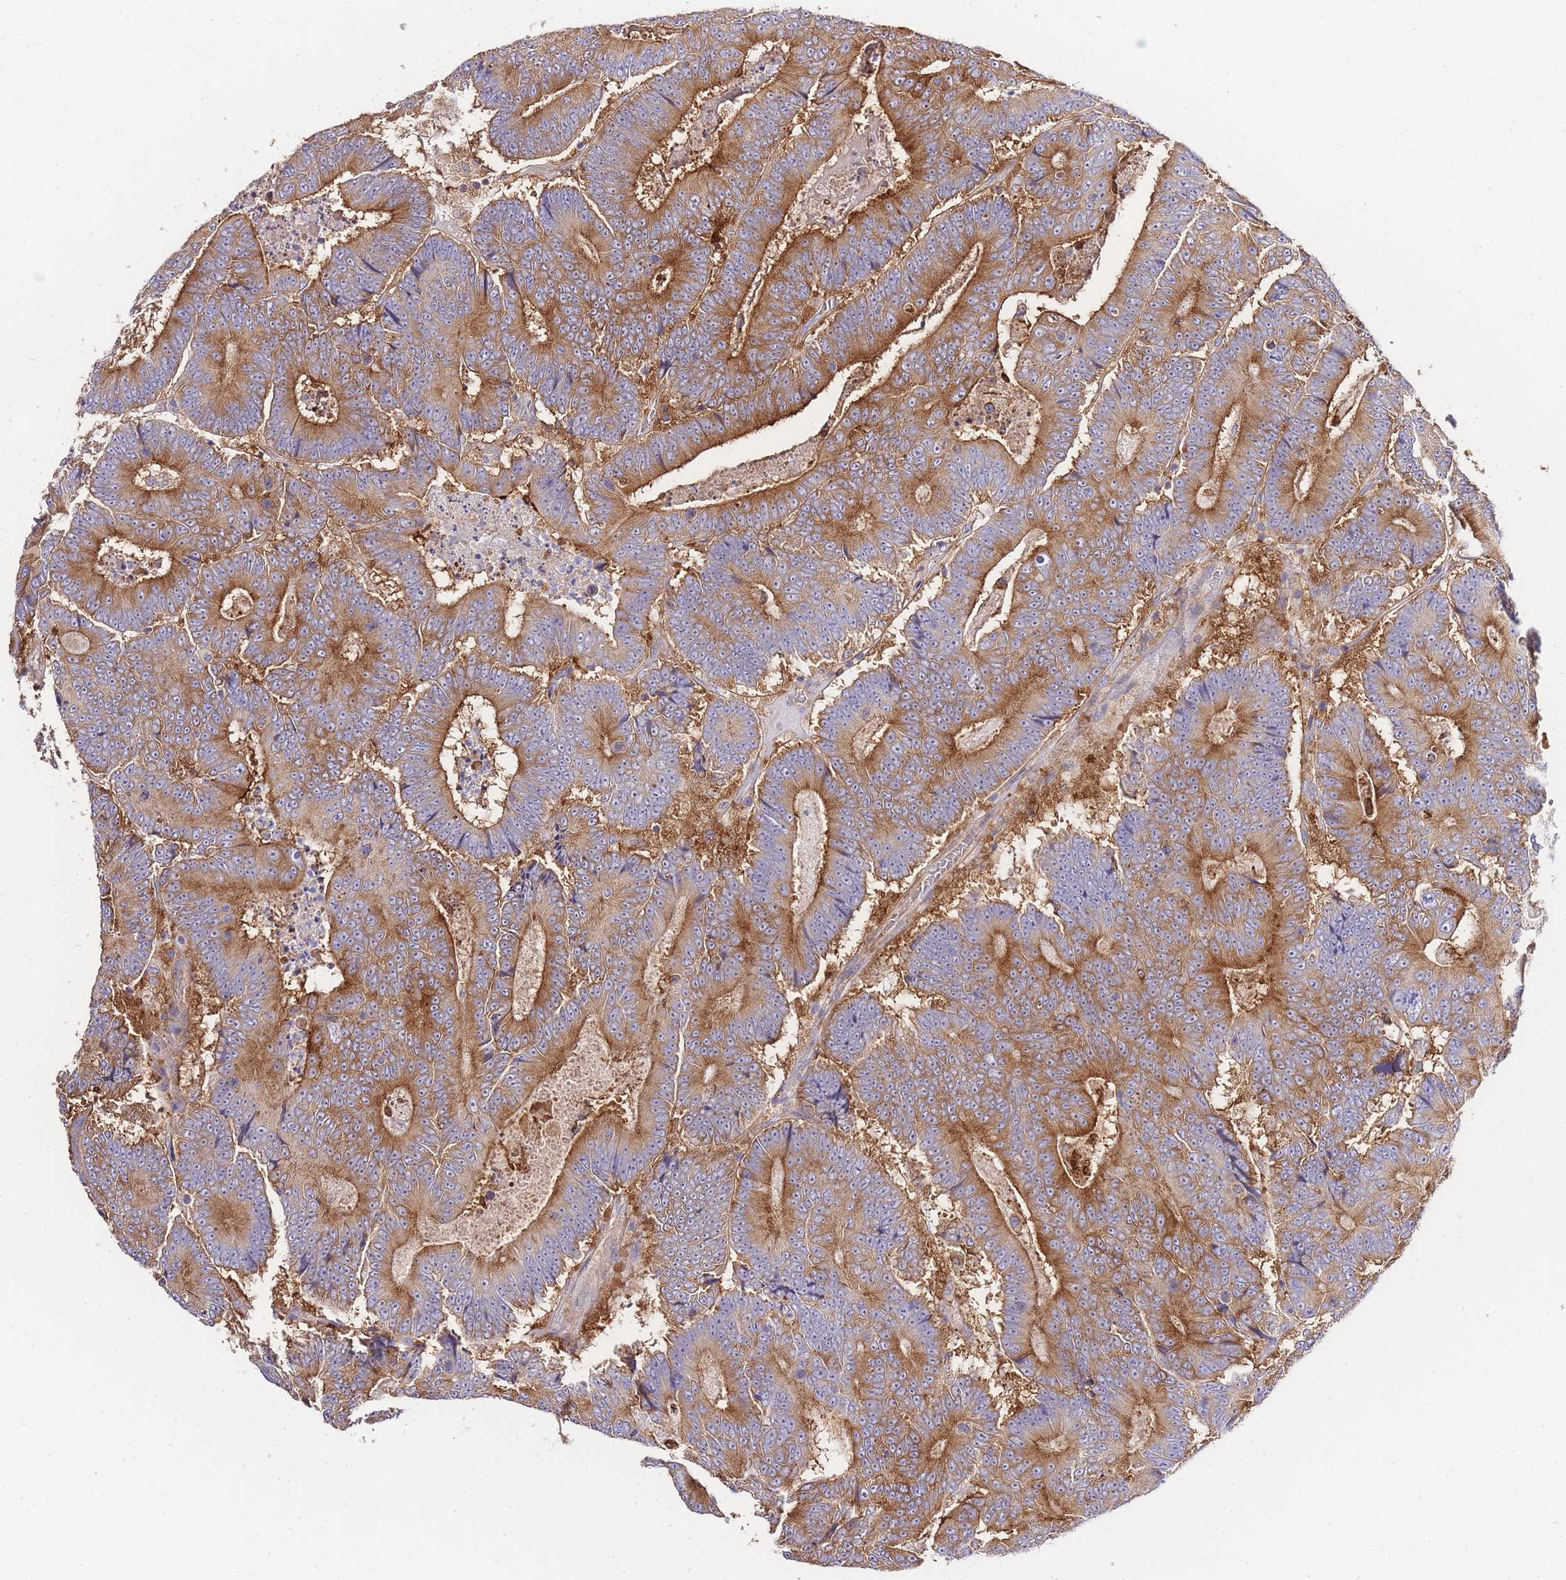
{"staining": {"intensity": "moderate", "quantity": ">75%", "location": "cytoplasmic/membranous"}, "tissue": "colorectal cancer", "cell_type": "Tumor cells", "image_type": "cancer", "snomed": [{"axis": "morphology", "description": "Adenocarcinoma, NOS"}, {"axis": "topography", "description": "Colon"}], "caption": "Immunohistochemical staining of human colorectal cancer (adenocarcinoma) exhibits moderate cytoplasmic/membranous protein staining in about >75% of tumor cells.", "gene": "INSYN2B", "patient": {"sex": "male", "age": 83}}